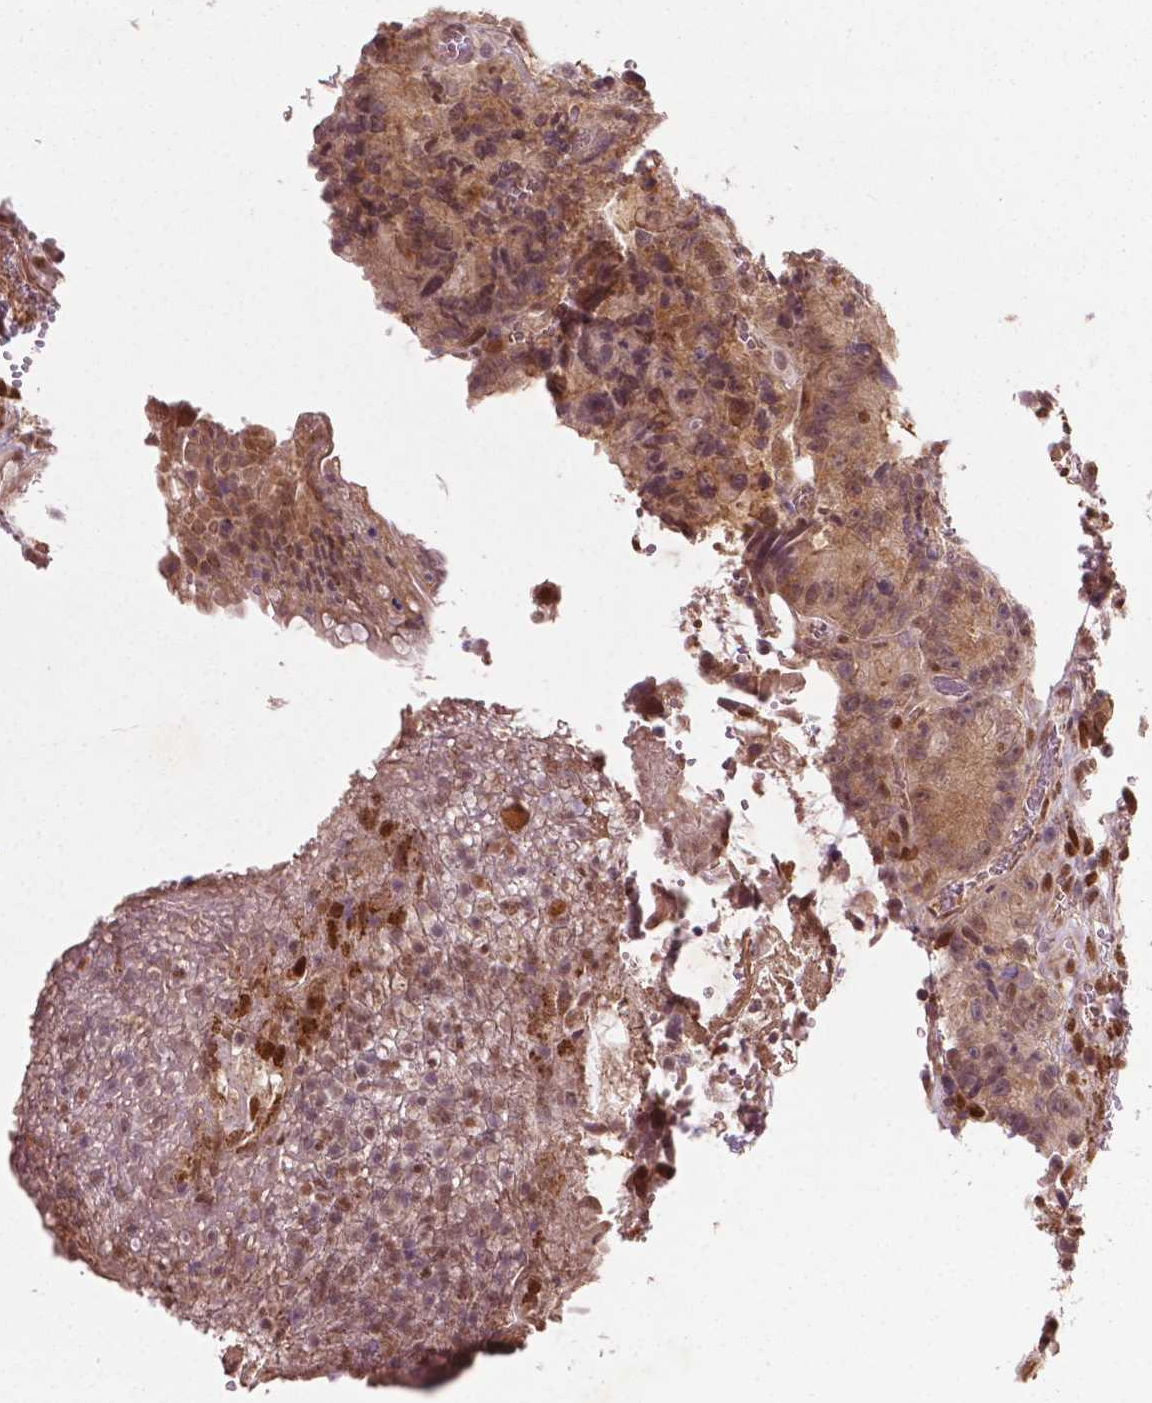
{"staining": {"intensity": "moderate", "quantity": ">75%", "location": "cytoplasmic/membranous,nuclear"}, "tissue": "colorectal cancer", "cell_type": "Tumor cells", "image_type": "cancer", "snomed": [{"axis": "morphology", "description": "Adenocarcinoma, NOS"}, {"axis": "topography", "description": "Colon"}], "caption": "Human colorectal adenocarcinoma stained with a brown dye exhibits moderate cytoplasmic/membranous and nuclear positive staining in approximately >75% of tumor cells.", "gene": "NFAT5", "patient": {"sex": "female", "age": 86}}